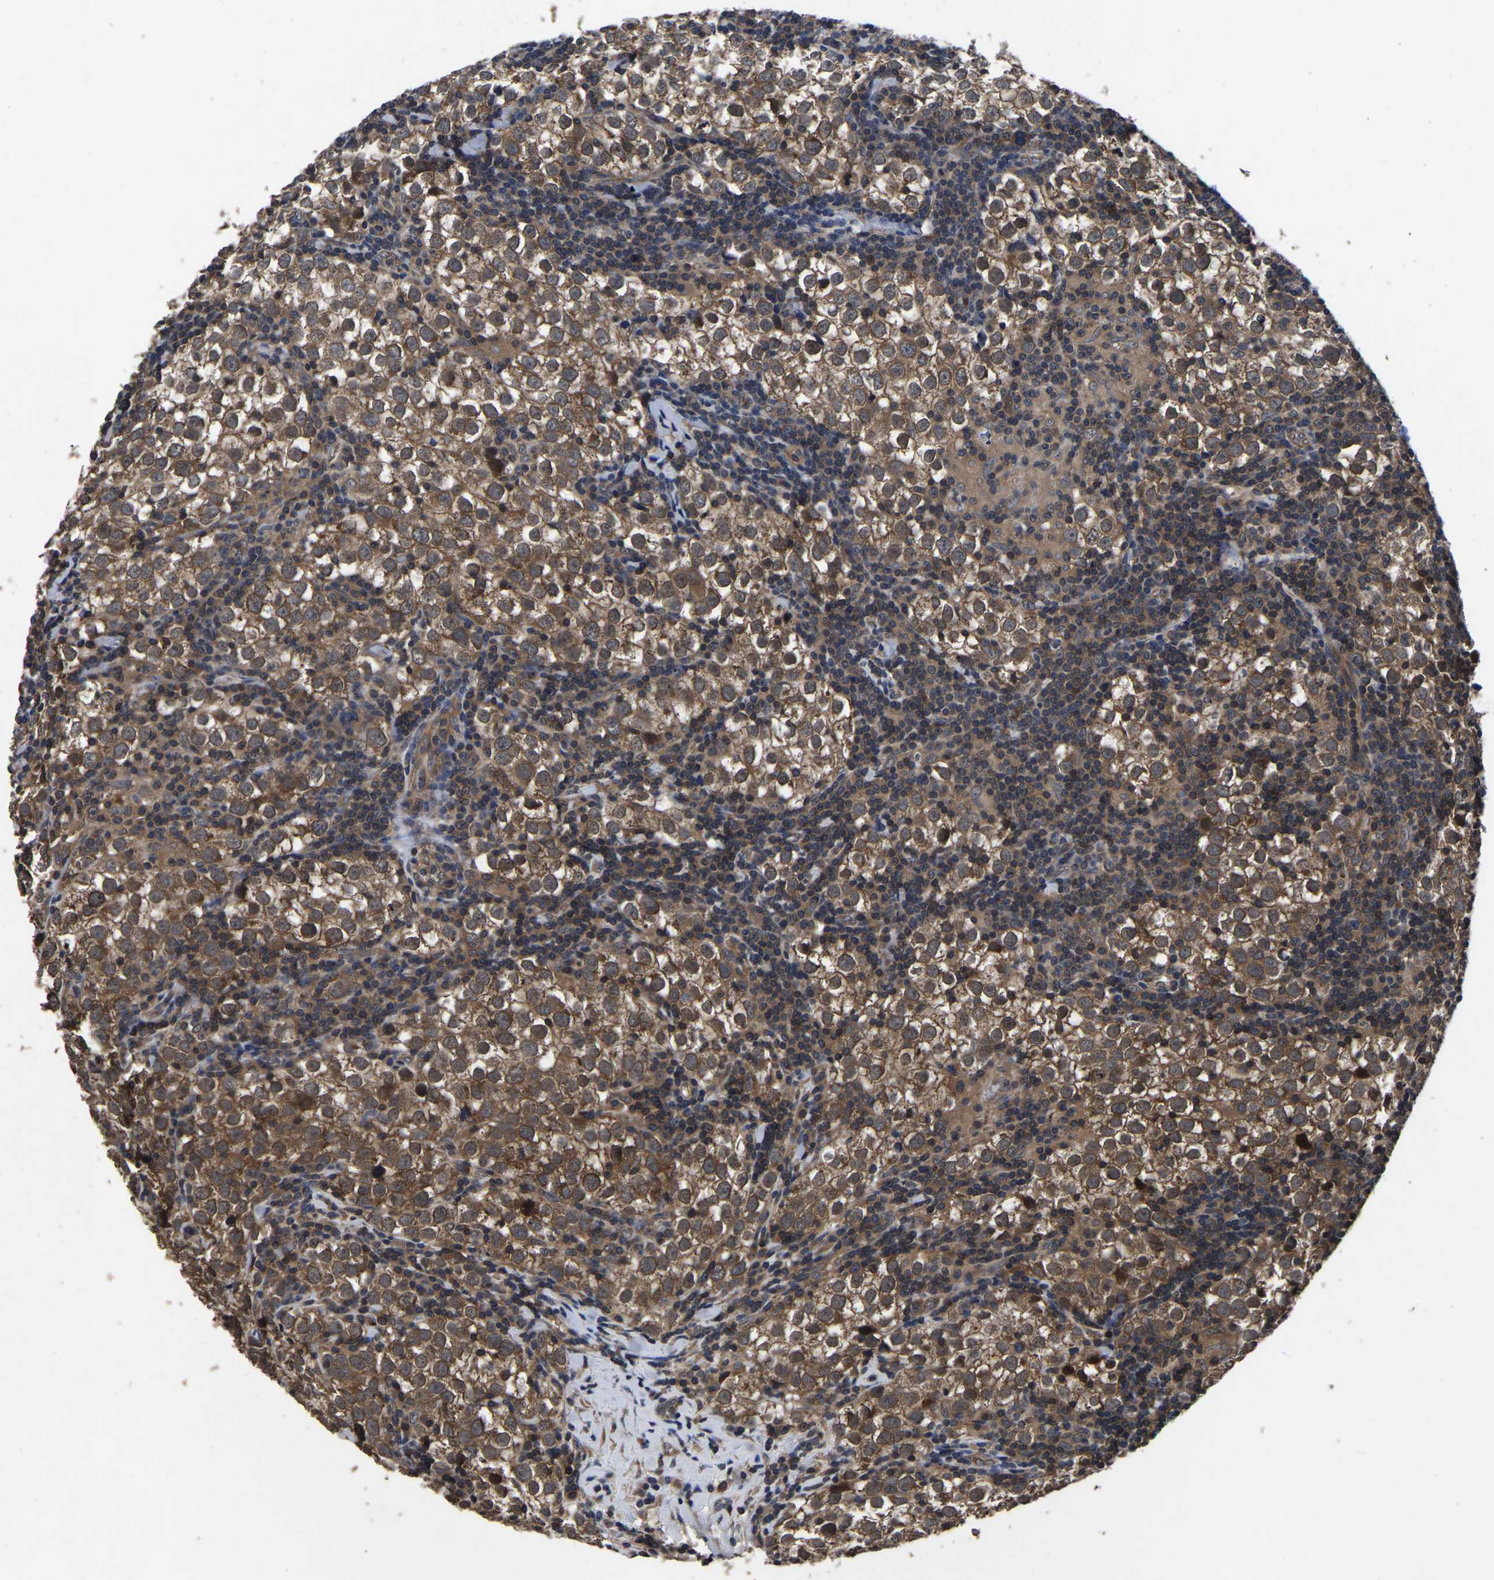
{"staining": {"intensity": "moderate", "quantity": ">75%", "location": "cytoplasmic/membranous"}, "tissue": "testis cancer", "cell_type": "Tumor cells", "image_type": "cancer", "snomed": [{"axis": "morphology", "description": "Seminoma, NOS"}, {"axis": "morphology", "description": "Carcinoma, Embryonal, NOS"}, {"axis": "topography", "description": "Testis"}], "caption": "A brown stain labels moderate cytoplasmic/membranous expression of a protein in human testis cancer (embryonal carcinoma) tumor cells.", "gene": "CRYZL1", "patient": {"sex": "male", "age": 36}}